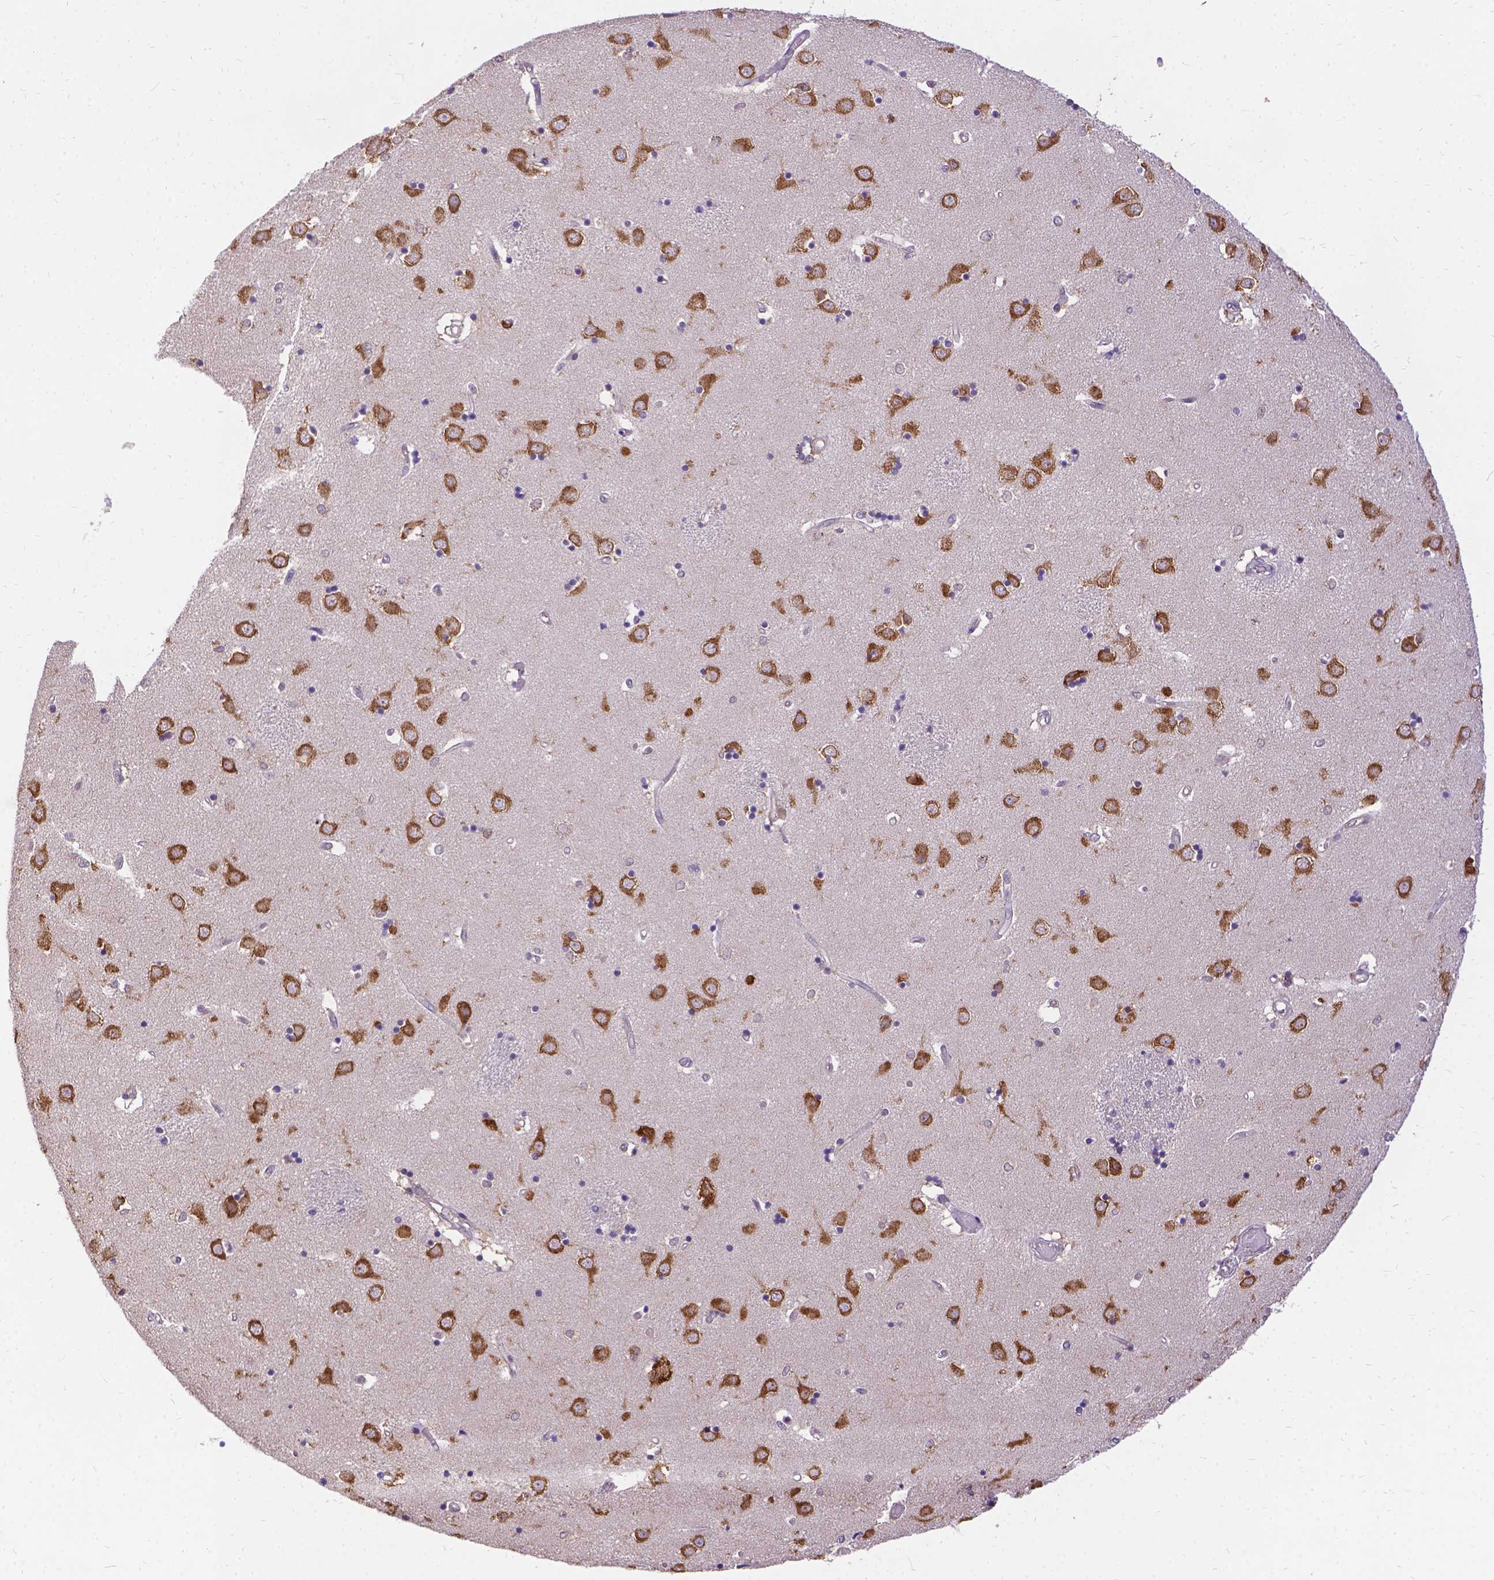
{"staining": {"intensity": "negative", "quantity": "none", "location": "none"}, "tissue": "caudate", "cell_type": "Glial cells", "image_type": "normal", "snomed": [{"axis": "morphology", "description": "Normal tissue, NOS"}, {"axis": "topography", "description": "Lateral ventricle wall"}], "caption": "This is an immunohistochemistry photomicrograph of normal human caudate. There is no positivity in glial cells.", "gene": "DENND6A", "patient": {"sex": "male", "age": 54}}